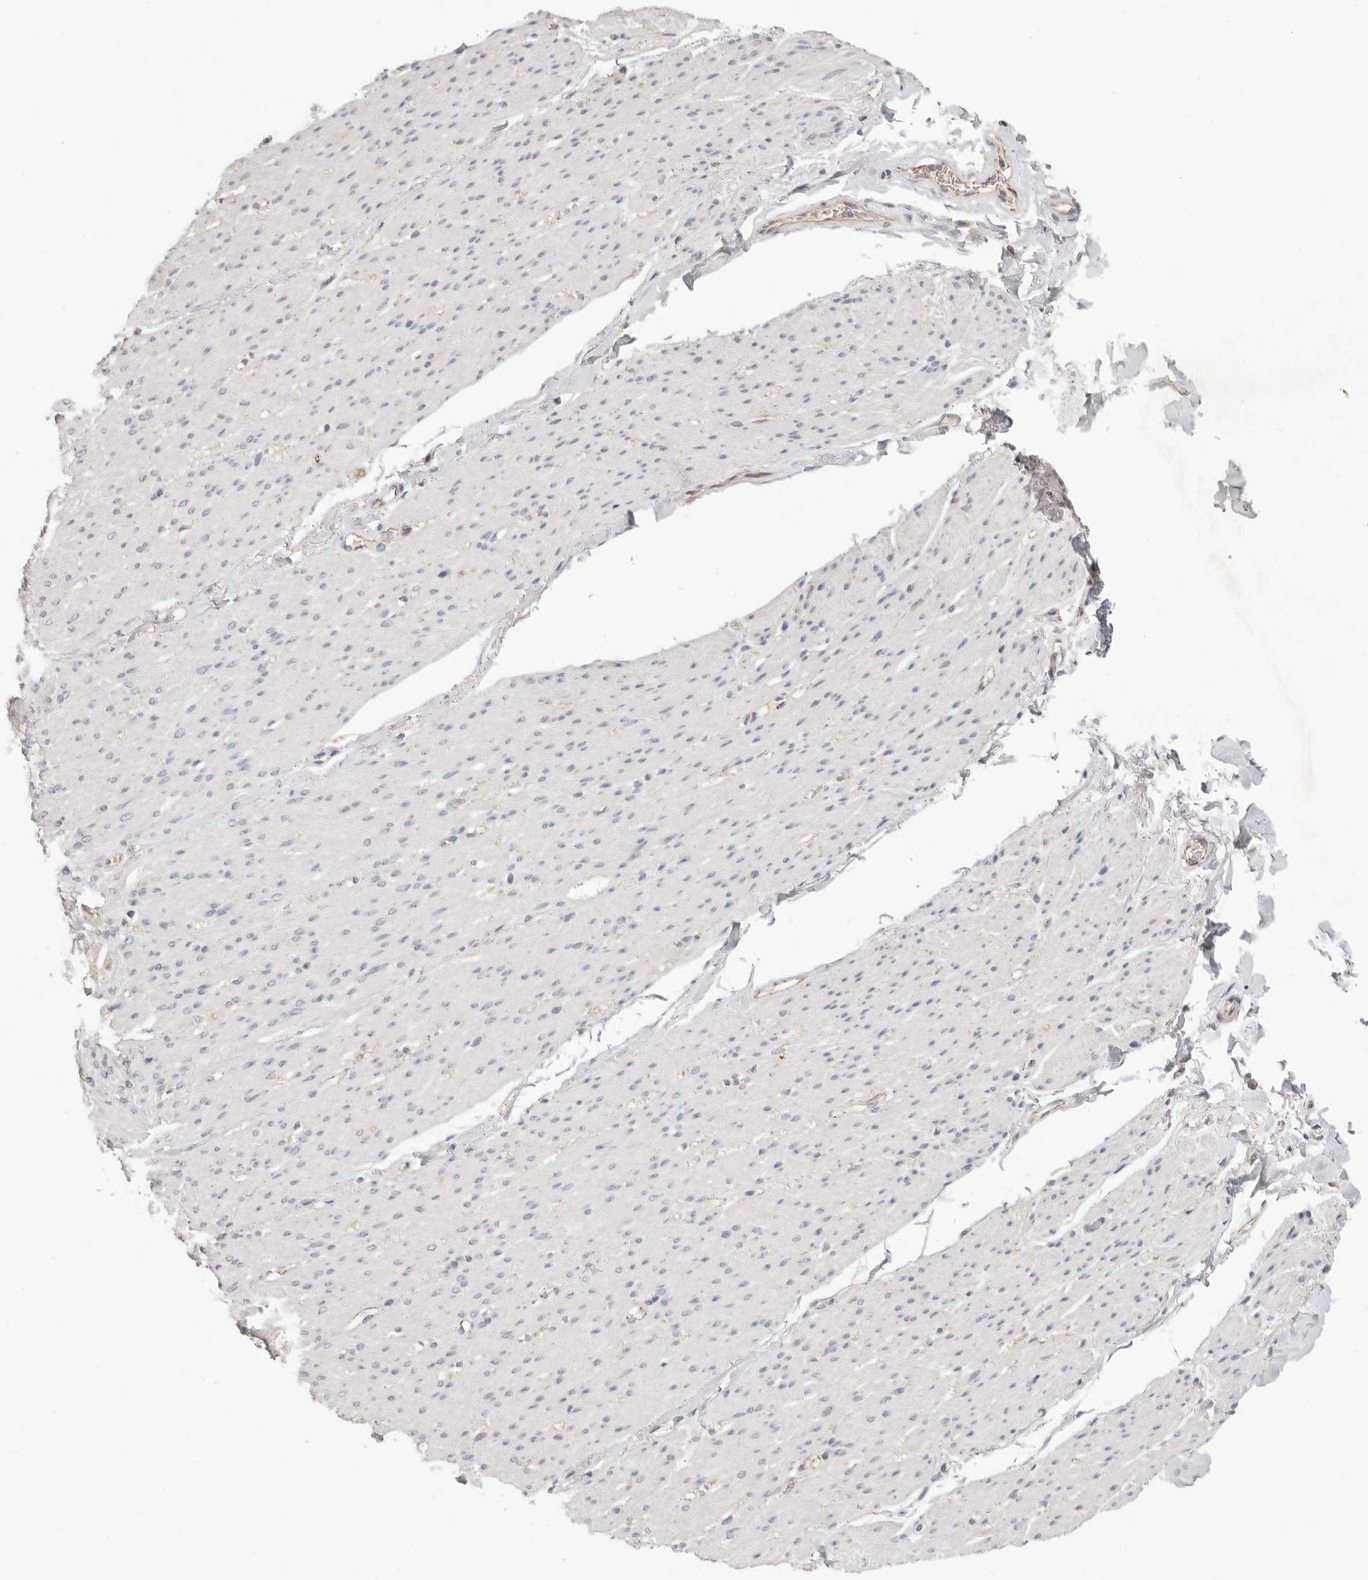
{"staining": {"intensity": "negative", "quantity": "none", "location": "none"}, "tissue": "smooth muscle", "cell_type": "Smooth muscle cells", "image_type": "normal", "snomed": [{"axis": "morphology", "description": "Normal tissue, NOS"}, {"axis": "topography", "description": "Colon"}, {"axis": "topography", "description": "Peripheral nerve tissue"}], "caption": "Smooth muscle cells show no significant protein expression in unremarkable smooth muscle. (Brightfield microscopy of DAB immunohistochemistry (IHC) at high magnification).", "gene": "ANXA9", "patient": {"sex": "female", "age": 61}}